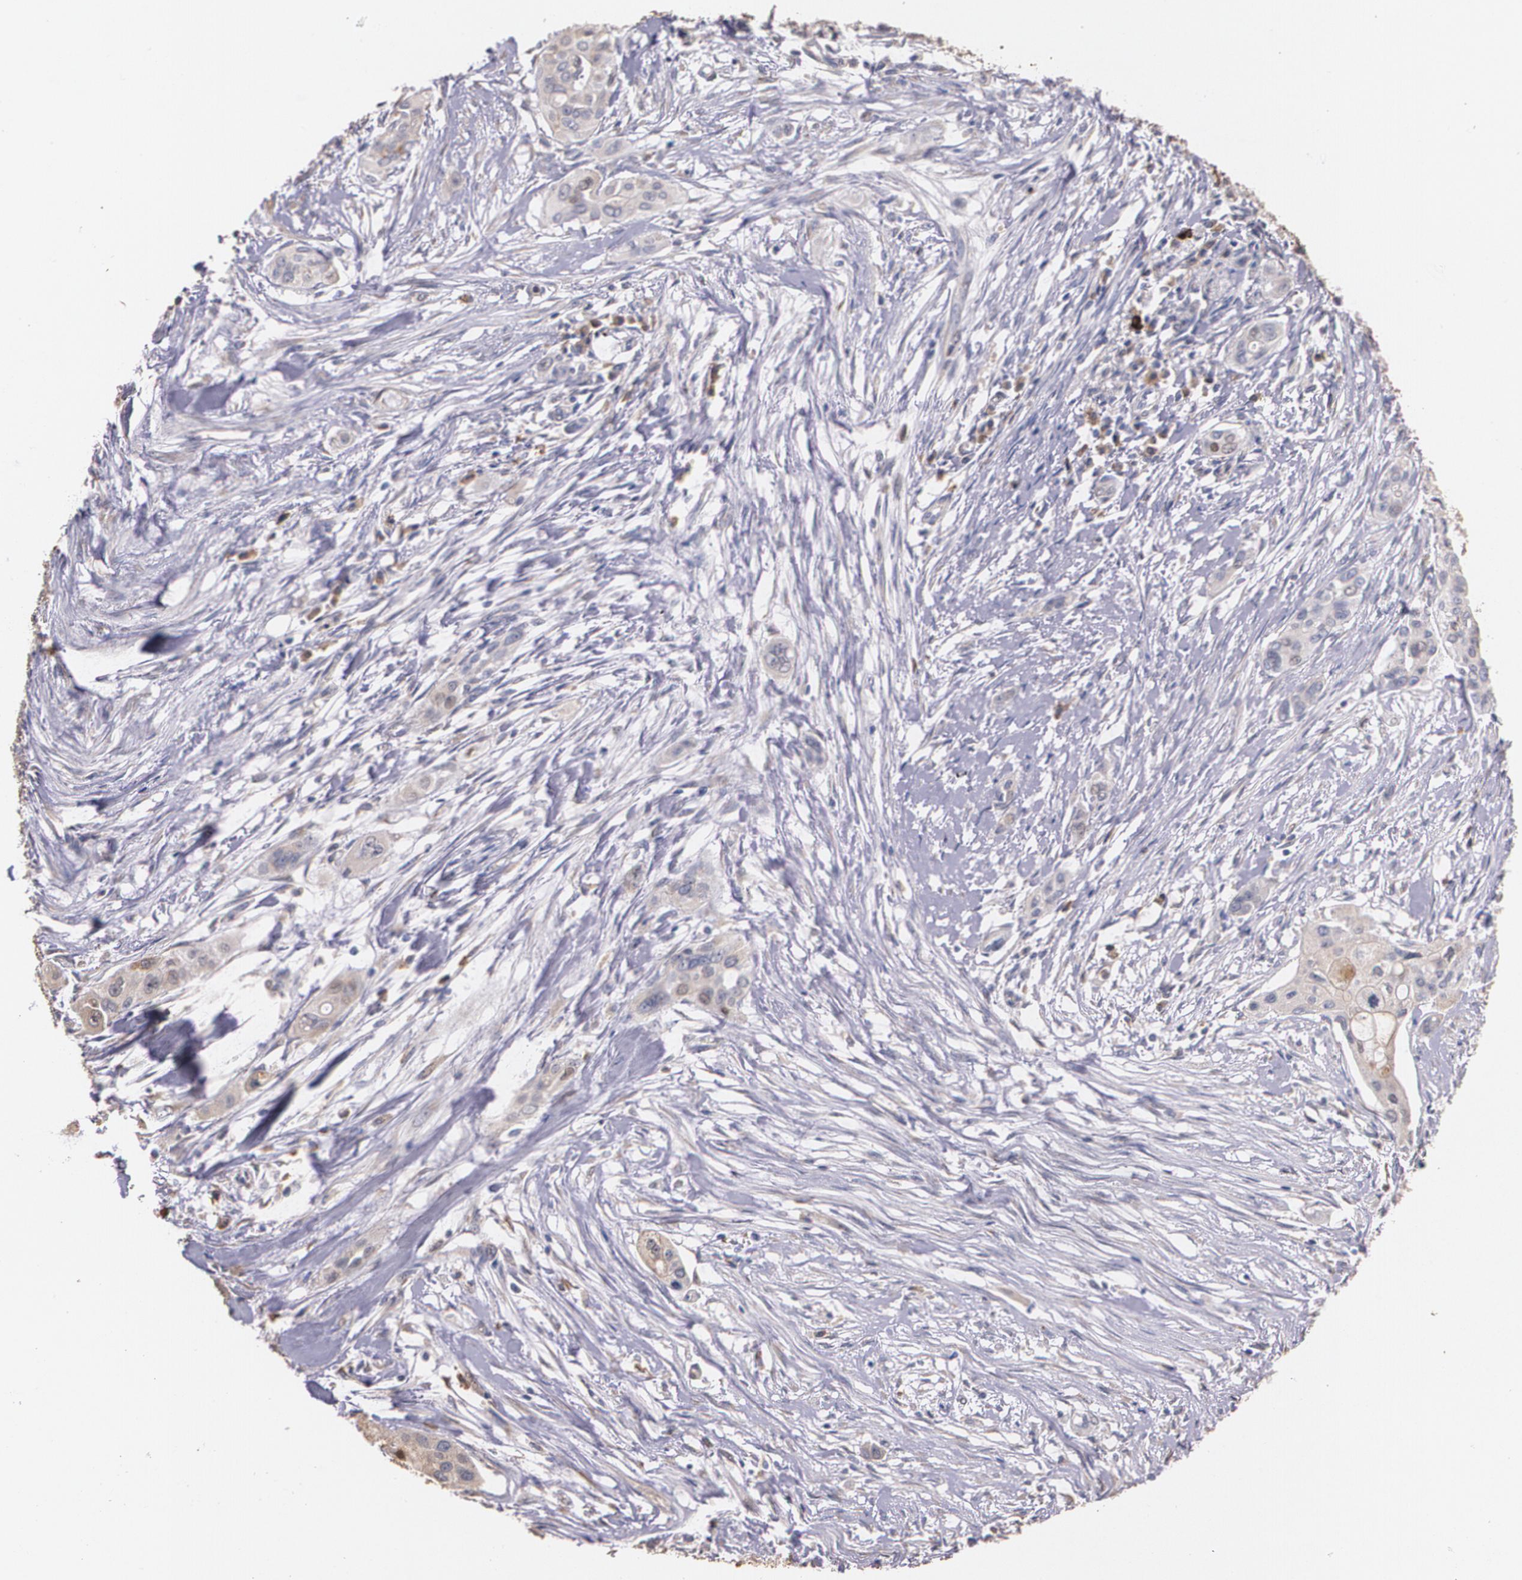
{"staining": {"intensity": "weak", "quantity": ">75%", "location": "cytoplasmic/membranous"}, "tissue": "pancreatic cancer", "cell_type": "Tumor cells", "image_type": "cancer", "snomed": [{"axis": "morphology", "description": "Adenocarcinoma, NOS"}, {"axis": "topography", "description": "Pancreas"}], "caption": "Pancreatic adenocarcinoma stained with DAB (3,3'-diaminobenzidine) immunohistochemistry displays low levels of weak cytoplasmic/membranous positivity in about >75% of tumor cells.", "gene": "ATF3", "patient": {"sex": "female", "age": 60}}